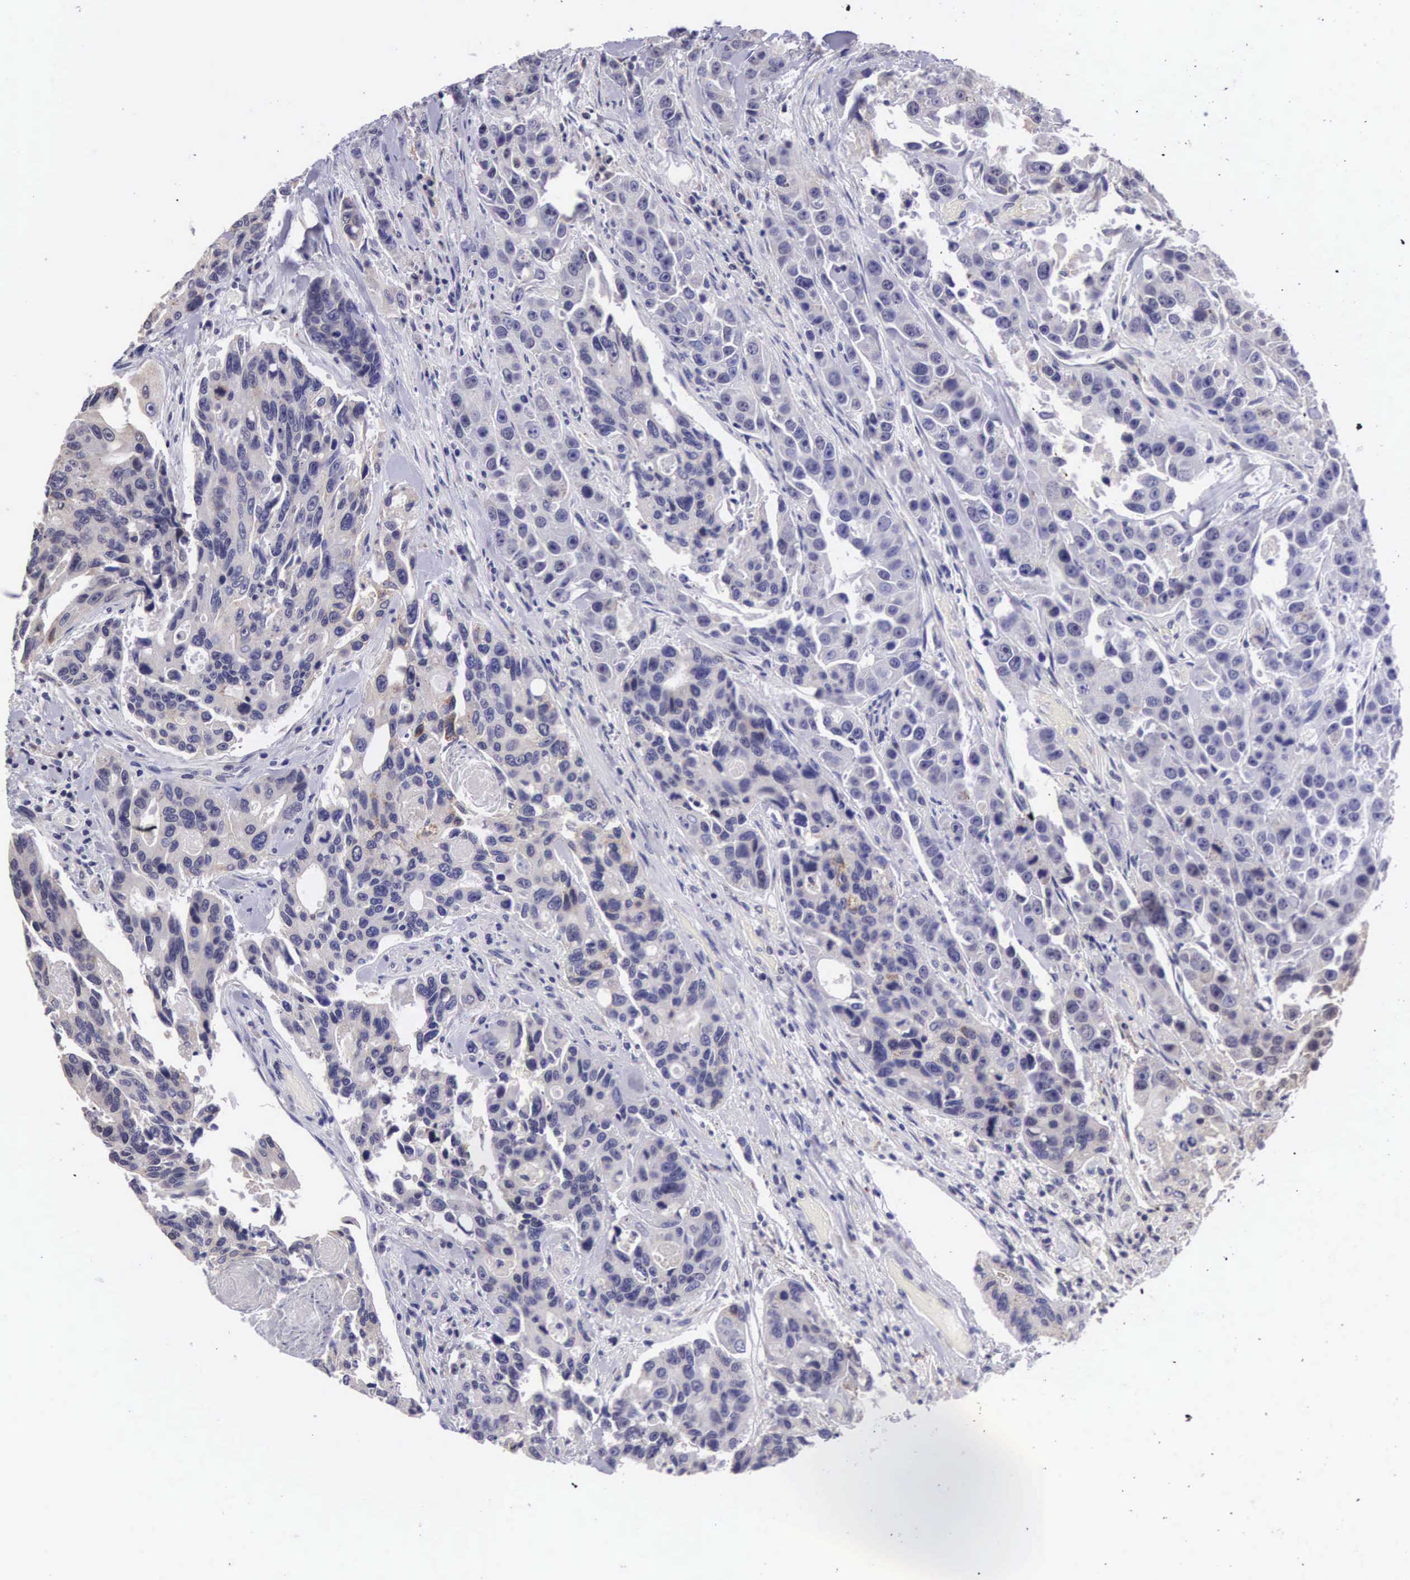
{"staining": {"intensity": "moderate", "quantity": "<25%", "location": "cytoplasmic/membranous"}, "tissue": "colorectal cancer", "cell_type": "Tumor cells", "image_type": "cancer", "snomed": [{"axis": "morphology", "description": "Adenocarcinoma, NOS"}, {"axis": "topography", "description": "Colon"}], "caption": "Protein analysis of colorectal adenocarcinoma tissue displays moderate cytoplasmic/membranous staining in about <25% of tumor cells.", "gene": "ARG2", "patient": {"sex": "female", "age": 86}}